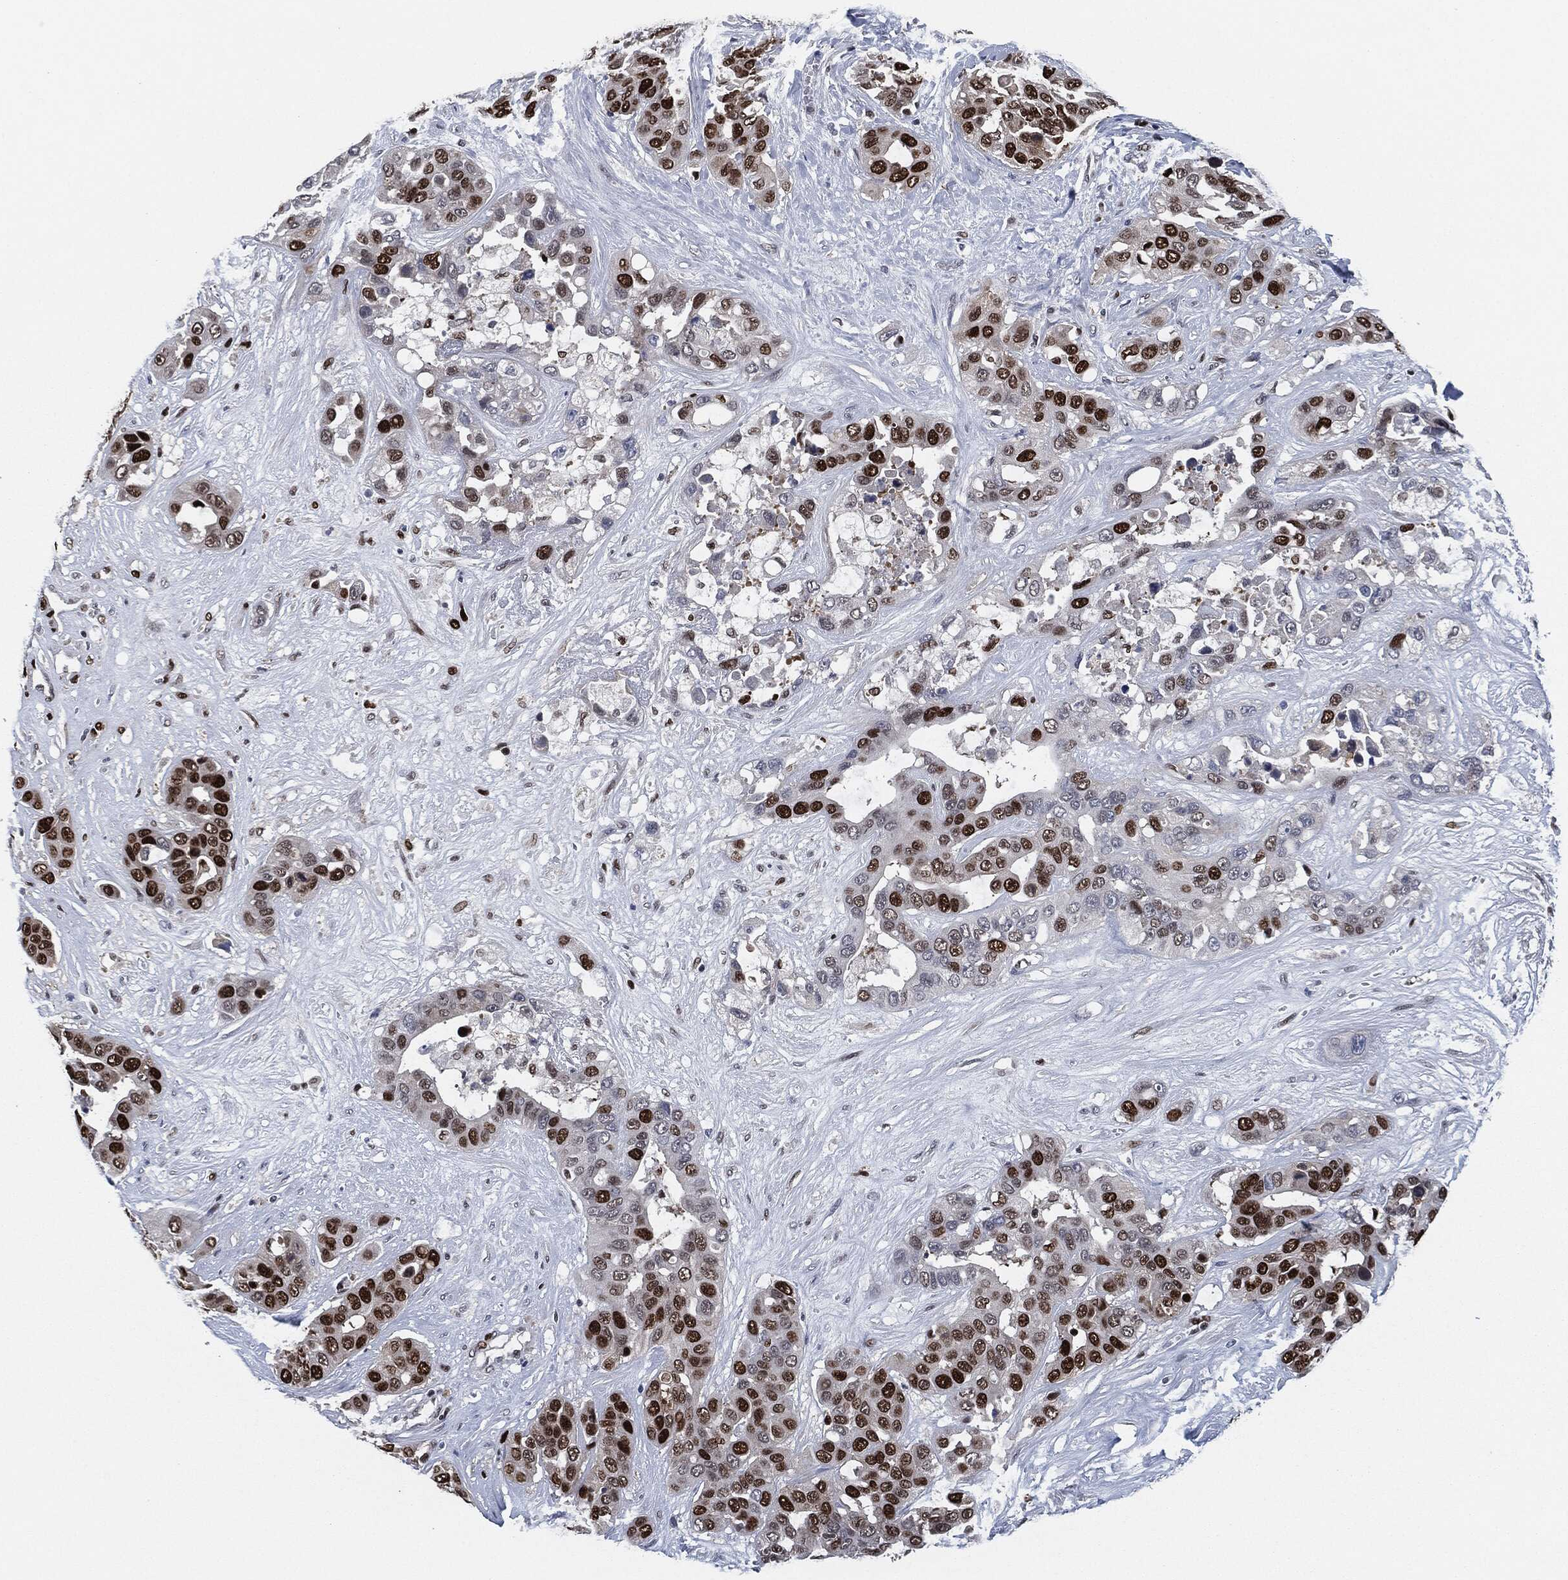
{"staining": {"intensity": "strong", "quantity": "25%-75%", "location": "nuclear"}, "tissue": "liver cancer", "cell_type": "Tumor cells", "image_type": "cancer", "snomed": [{"axis": "morphology", "description": "Cholangiocarcinoma"}, {"axis": "topography", "description": "Liver"}], "caption": "Cholangiocarcinoma (liver) stained with a protein marker displays strong staining in tumor cells.", "gene": "PCNA", "patient": {"sex": "female", "age": 52}}